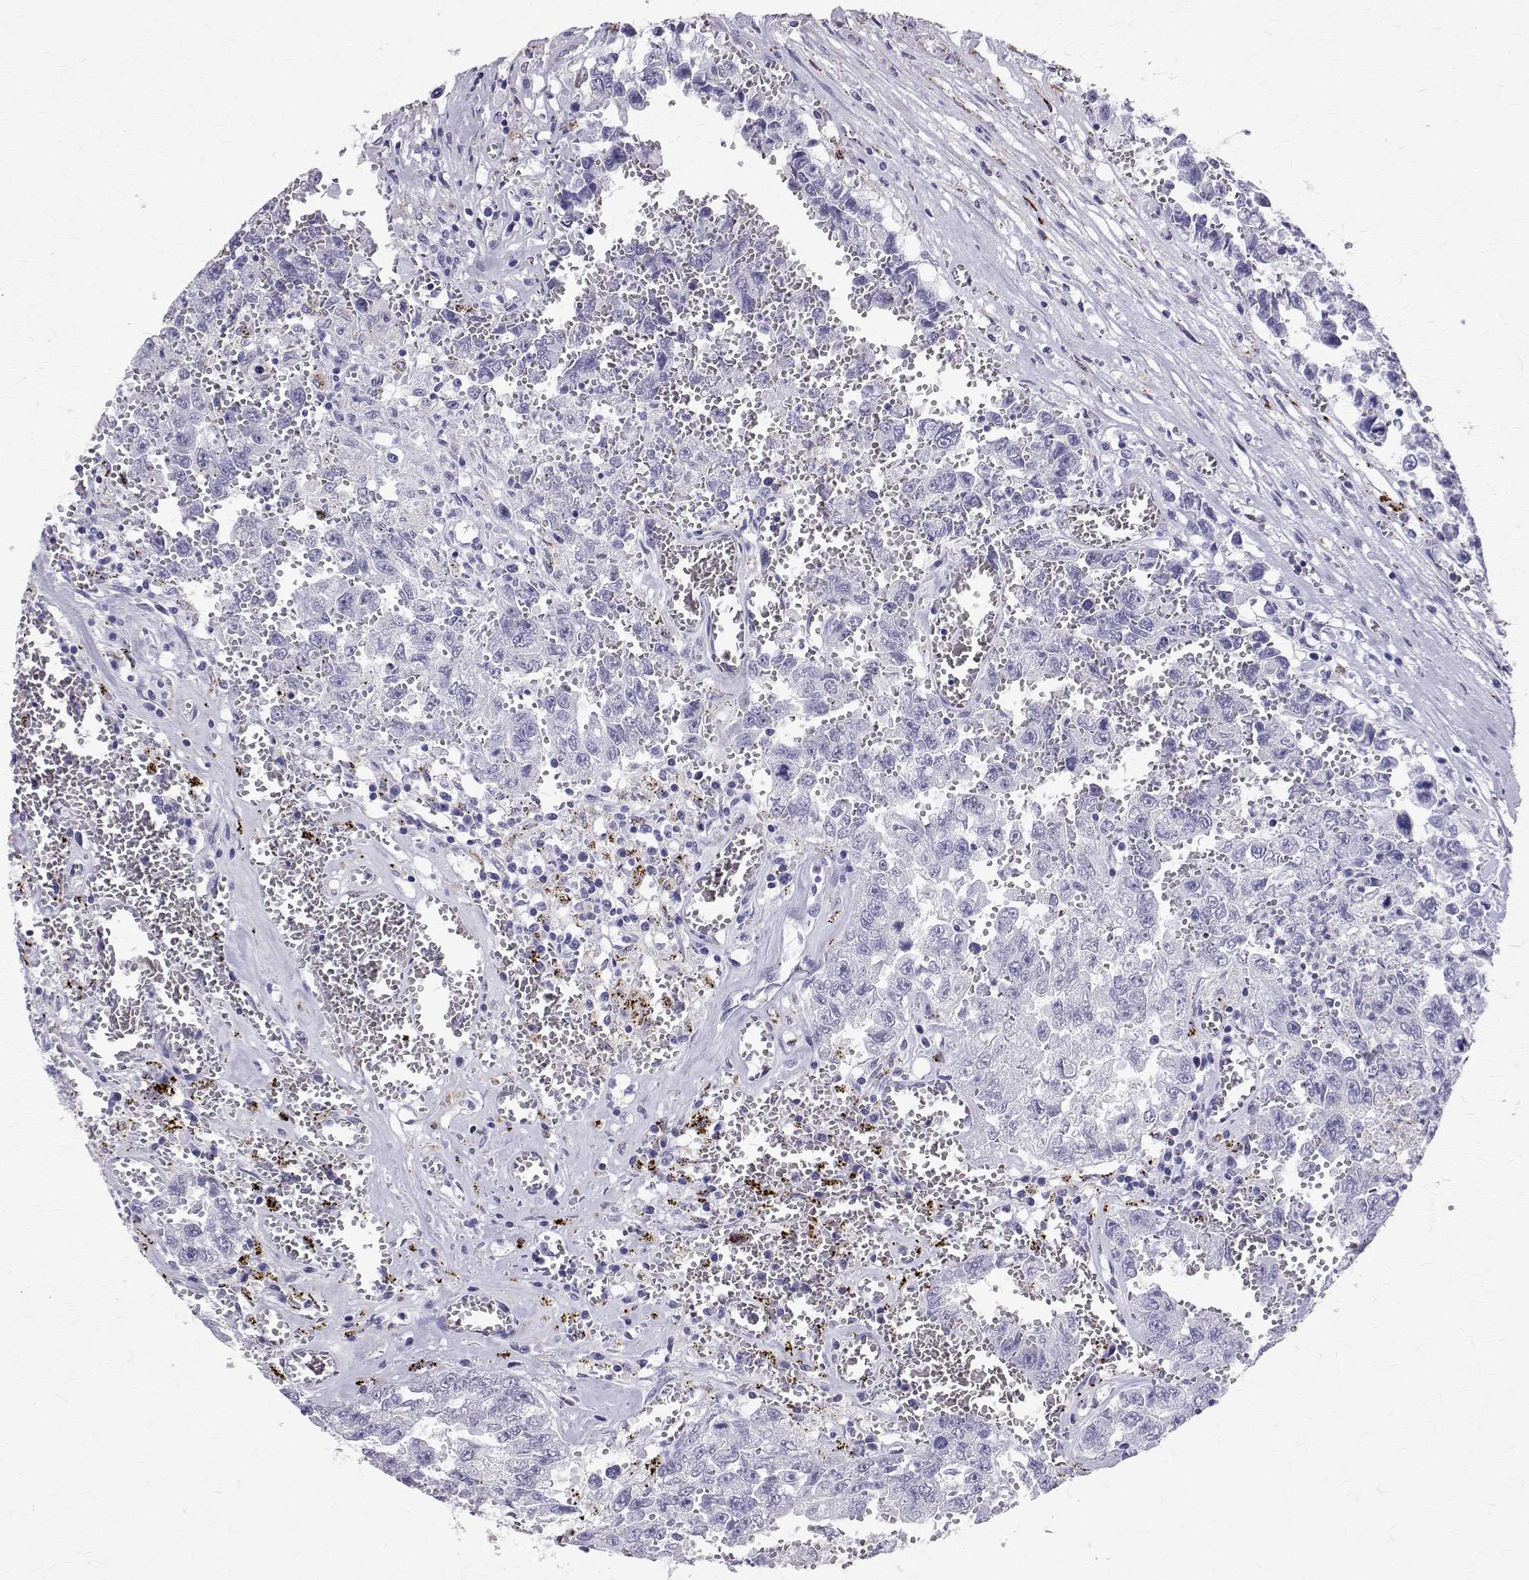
{"staining": {"intensity": "negative", "quantity": "none", "location": "none"}, "tissue": "testis cancer", "cell_type": "Tumor cells", "image_type": "cancer", "snomed": [{"axis": "morphology", "description": "Carcinoma, Embryonal, NOS"}, {"axis": "topography", "description": "Testis"}], "caption": "Immunohistochemistry micrograph of neoplastic tissue: human embryonal carcinoma (testis) stained with DAB reveals no significant protein expression in tumor cells.", "gene": "TPP1", "patient": {"sex": "male", "age": 36}}